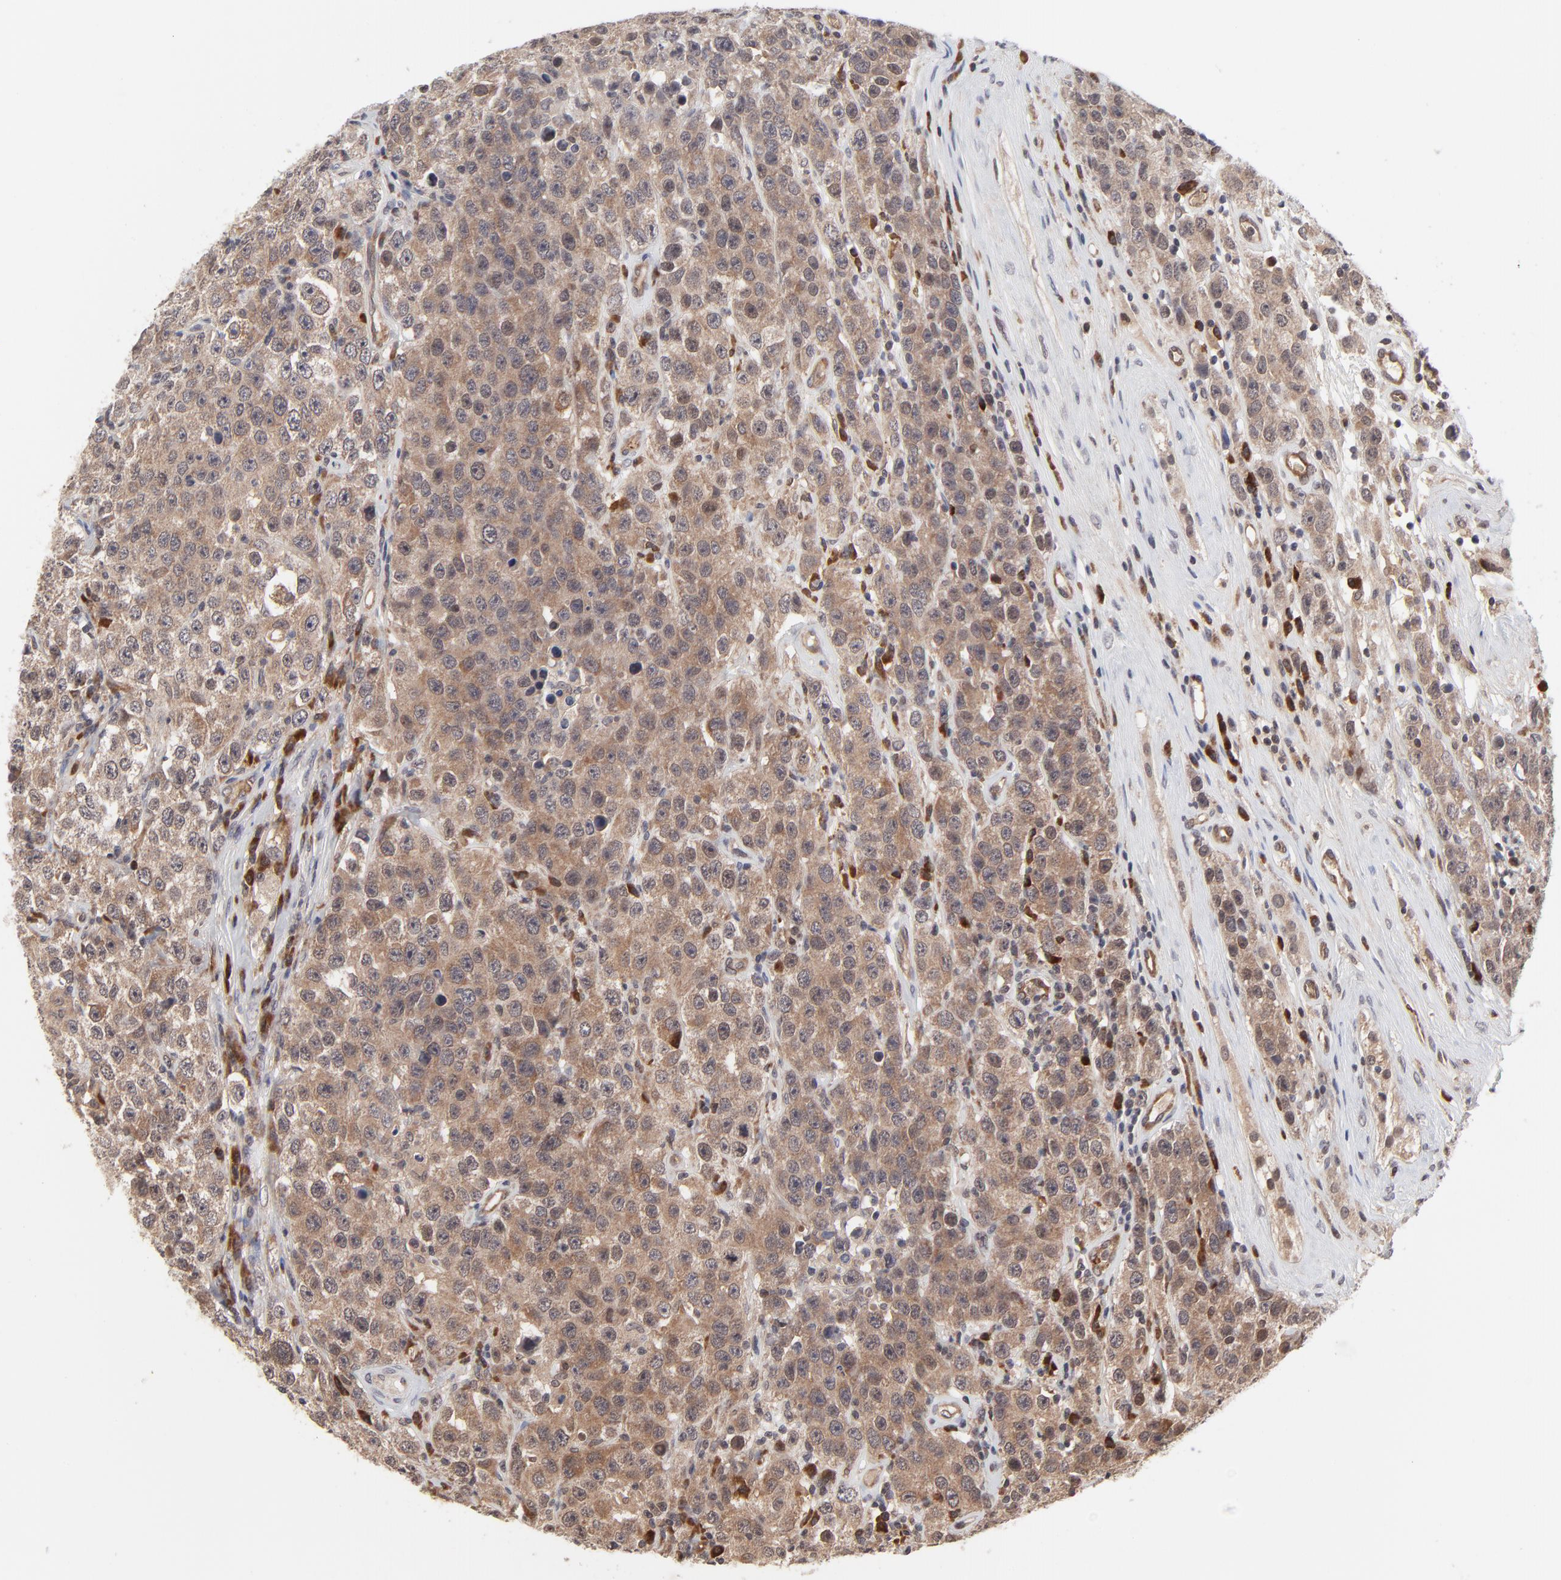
{"staining": {"intensity": "moderate", "quantity": ">75%", "location": "cytoplasmic/membranous"}, "tissue": "testis cancer", "cell_type": "Tumor cells", "image_type": "cancer", "snomed": [{"axis": "morphology", "description": "Seminoma, NOS"}, {"axis": "topography", "description": "Testis"}], "caption": "Immunohistochemistry (IHC) photomicrograph of human testis cancer stained for a protein (brown), which displays medium levels of moderate cytoplasmic/membranous expression in about >75% of tumor cells.", "gene": "CASP10", "patient": {"sex": "male", "age": 52}}